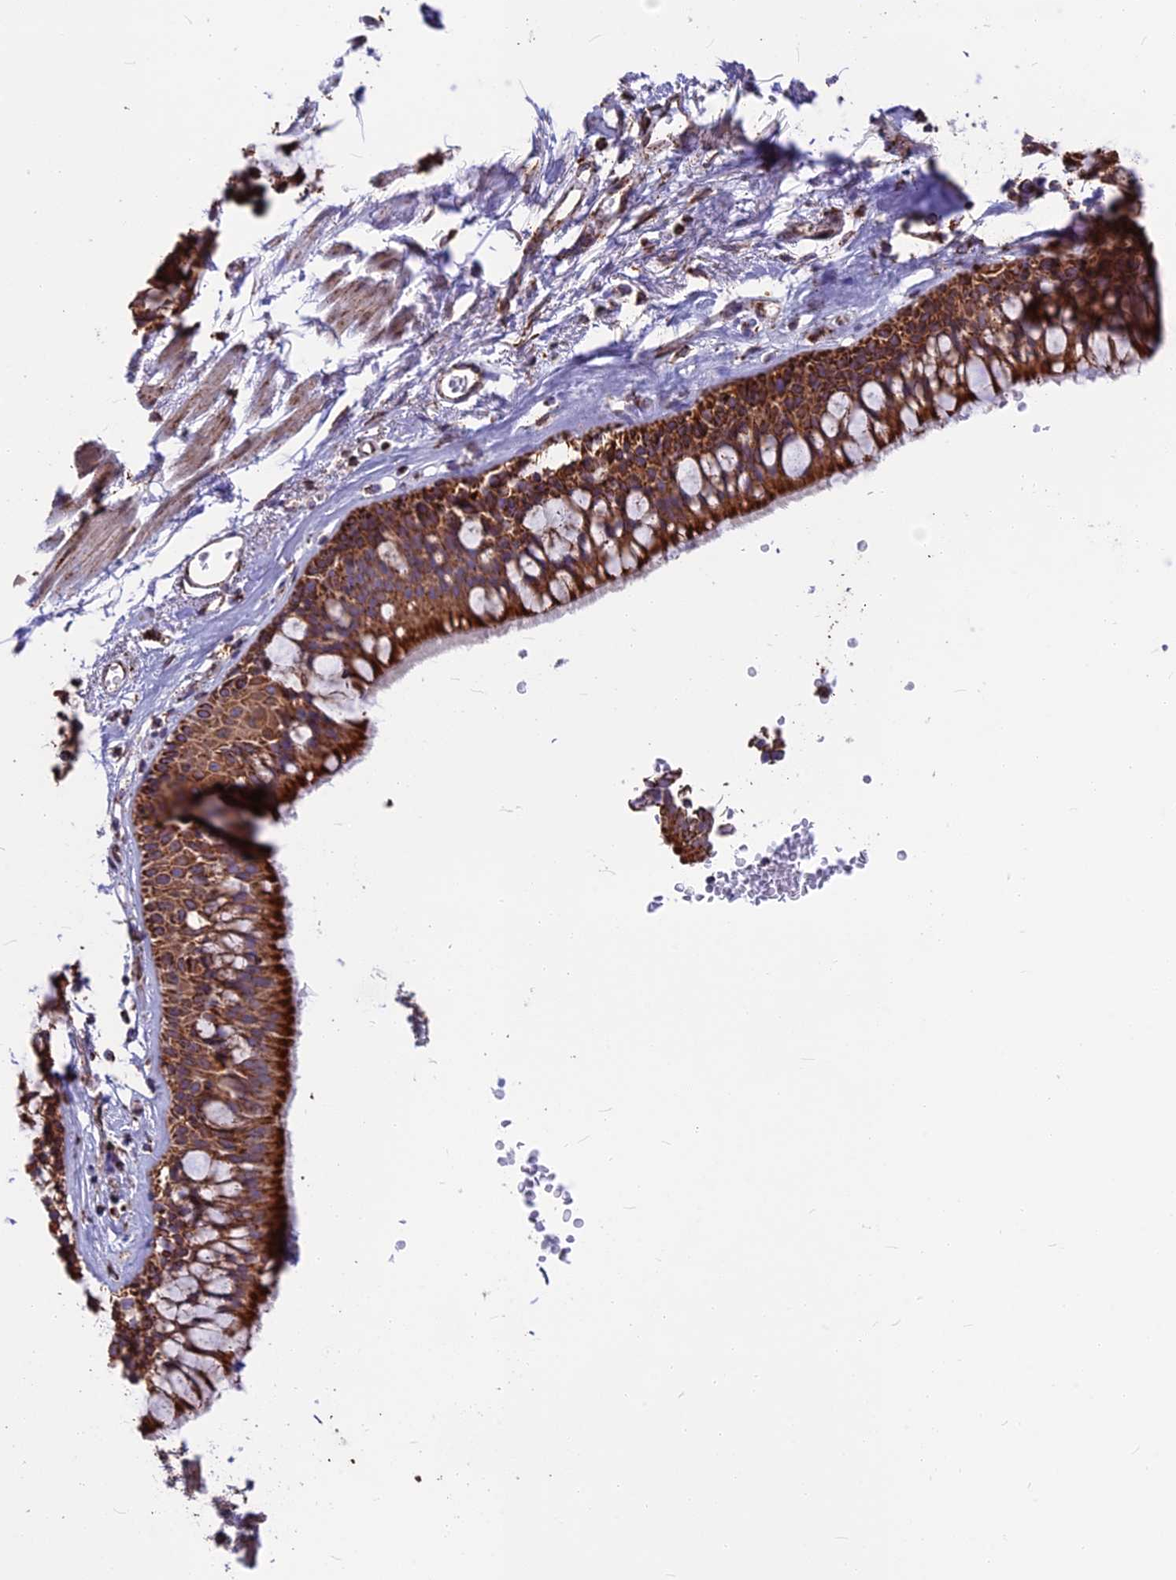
{"staining": {"intensity": "strong", "quantity": ">75%", "location": "cytoplasmic/membranous"}, "tissue": "bronchus", "cell_type": "Respiratory epithelial cells", "image_type": "normal", "snomed": [{"axis": "morphology", "description": "Normal tissue, NOS"}, {"axis": "morphology", "description": "Inflammation, NOS"}, {"axis": "topography", "description": "Cartilage tissue"}, {"axis": "topography", "description": "Bronchus"}, {"axis": "topography", "description": "Lung"}], "caption": "Immunohistochemical staining of benign human bronchus shows high levels of strong cytoplasmic/membranous positivity in about >75% of respiratory epithelial cells.", "gene": "CS", "patient": {"sex": "female", "age": 64}}